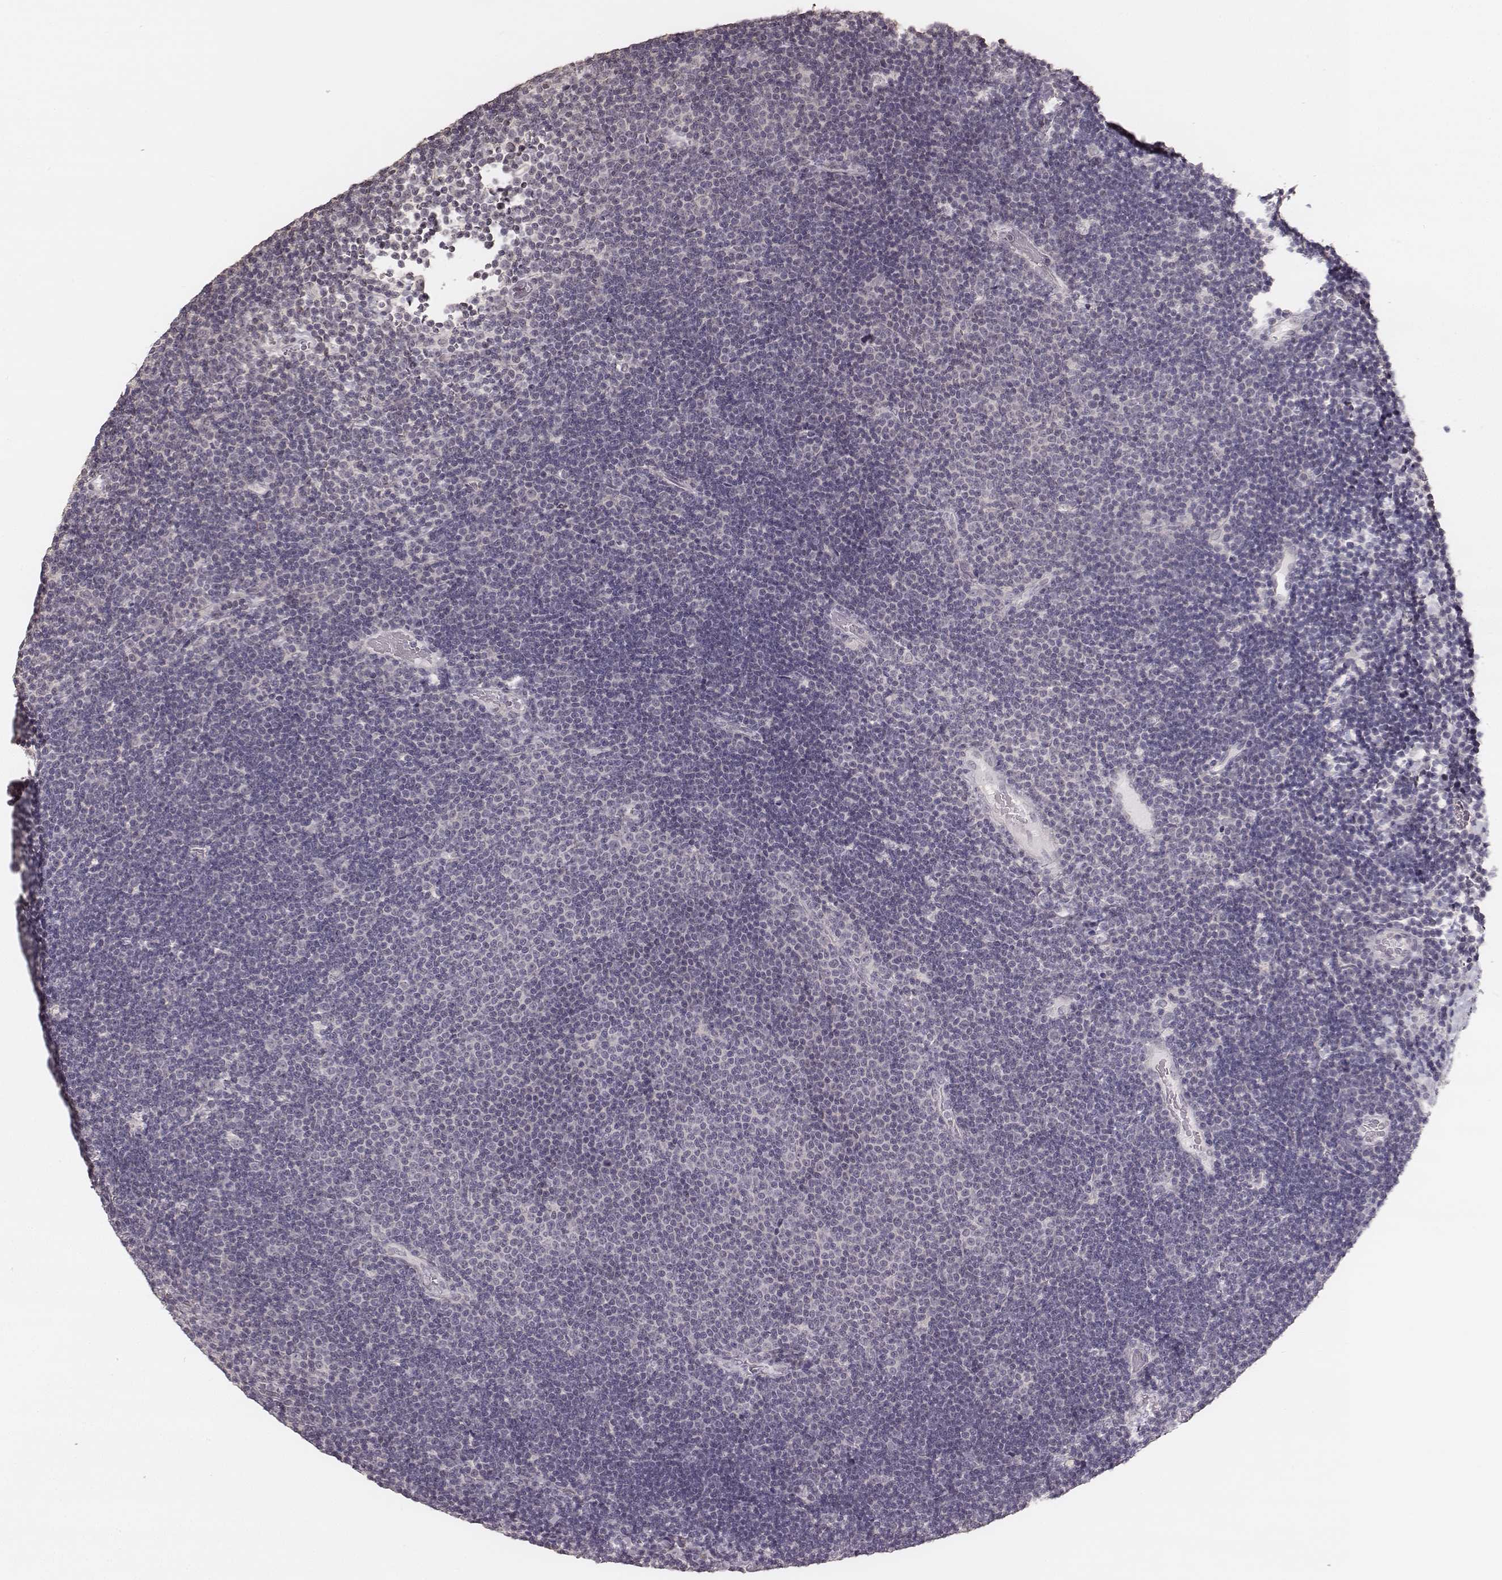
{"staining": {"intensity": "negative", "quantity": "none", "location": "none"}, "tissue": "lymphoma", "cell_type": "Tumor cells", "image_type": "cancer", "snomed": [{"axis": "morphology", "description": "Malignant lymphoma, non-Hodgkin's type, Low grade"}, {"axis": "topography", "description": "Brain"}], "caption": "The micrograph displays no significant positivity in tumor cells of low-grade malignant lymphoma, non-Hodgkin's type. The staining is performed using DAB (3,3'-diaminobenzidine) brown chromogen with nuclei counter-stained in using hematoxylin.", "gene": "LY6K", "patient": {"sex": "female", "age": 66}}